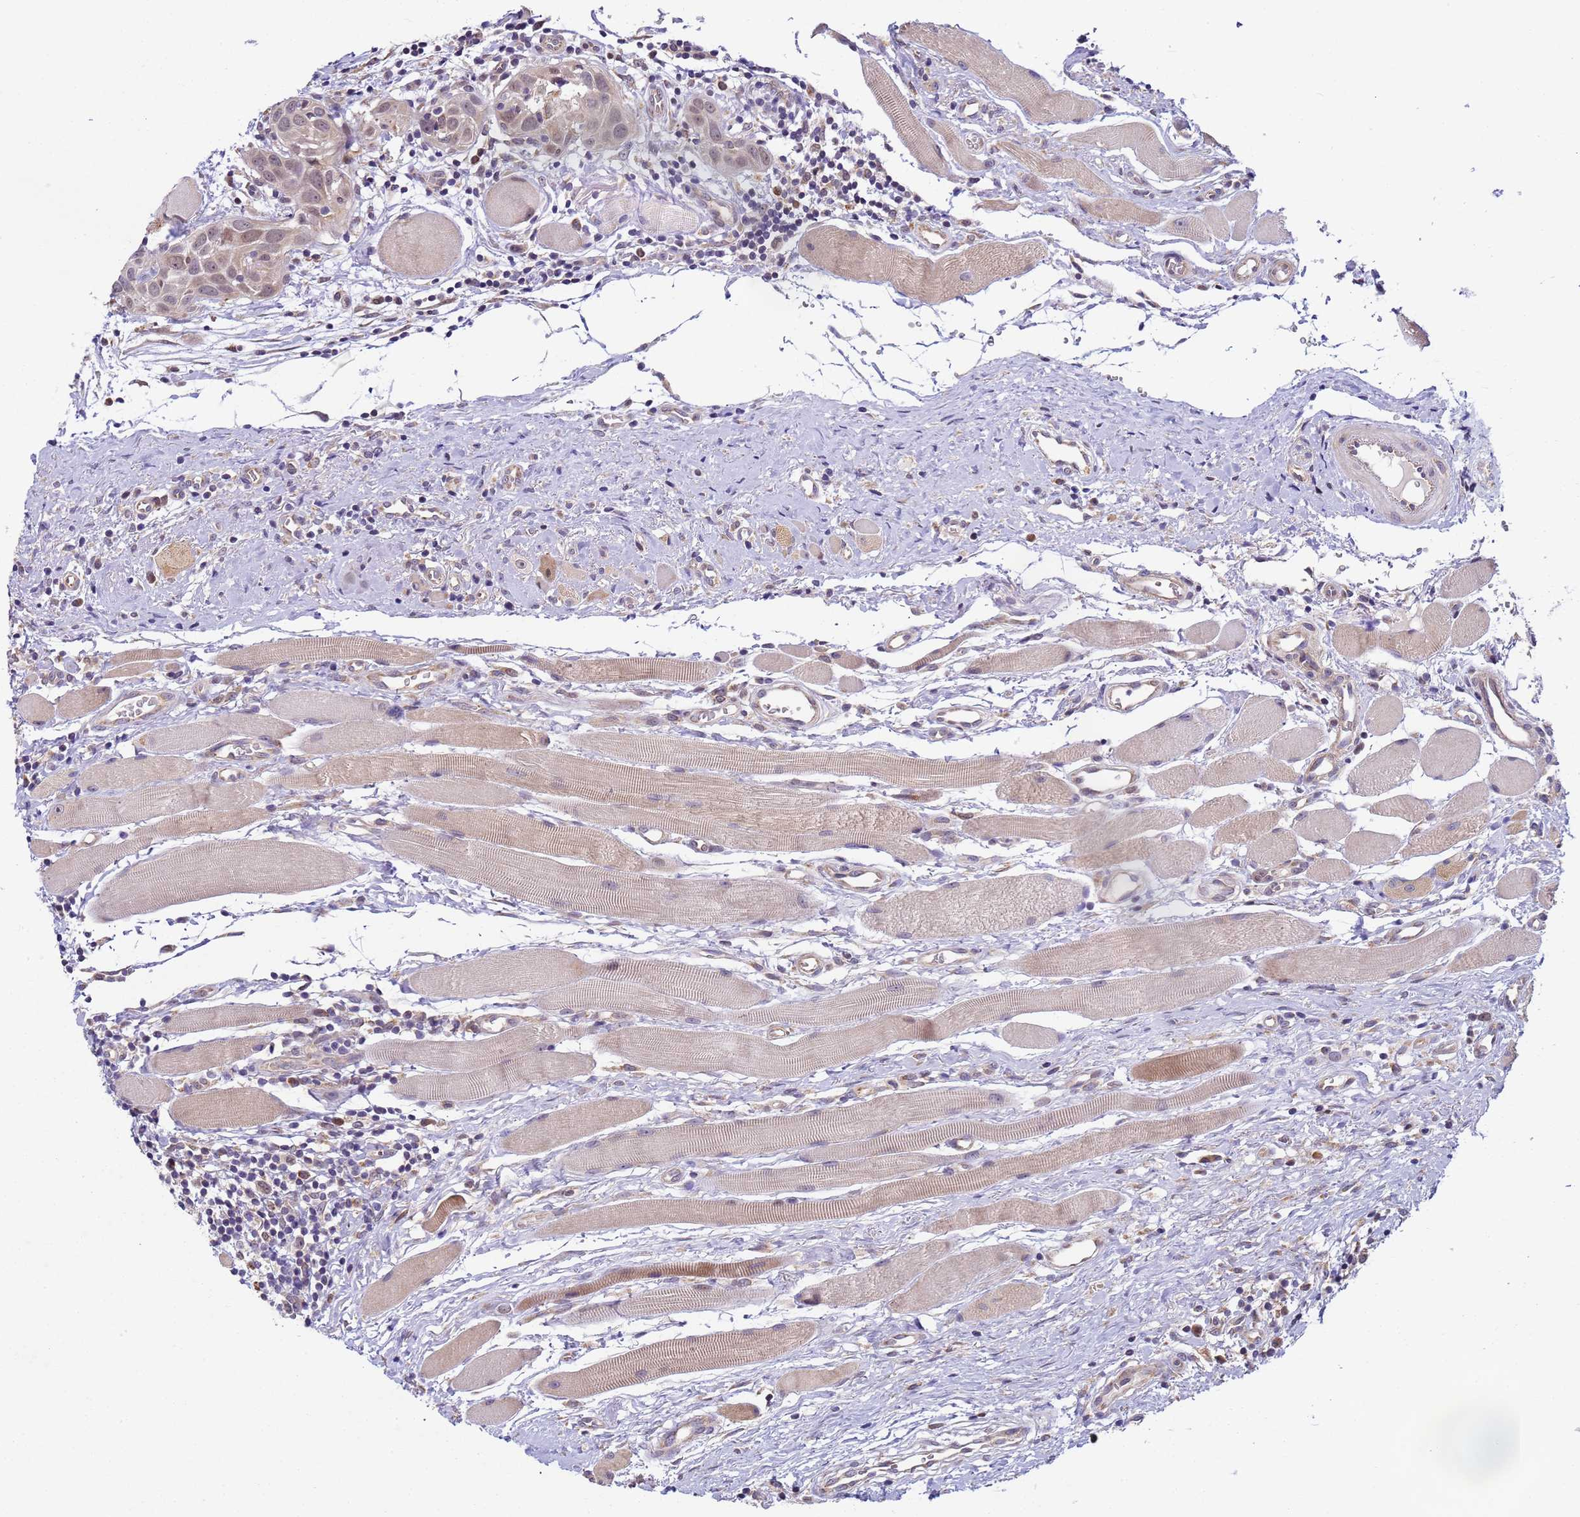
{"staining": {"intensity": "weak", "quantity": ">75%", "location": "nuclear"}, "tissue": "head and neck cancer", "cell_type": "Tumor cells", "image_type": "cancer", "snomed": [{"axis": "morphology", "description": "Squamous cell carcinoma, NOS"}, {"axis": "topography", "description": "Oral tissue"}, {"axis": "topography", "description": "Head-Neck"}], "caption": "Squamous cell carcinoma (head and neck) stained with DAB immunohistochemistry (IHC) shows low levels of weak nuclear expression in approximately >75% of tumor cells. (DAB = brown stain, brightfield microscopy at high magnification).", "gene": "RAPGEF3", "patient": {"sex": "female", "age": 50}}